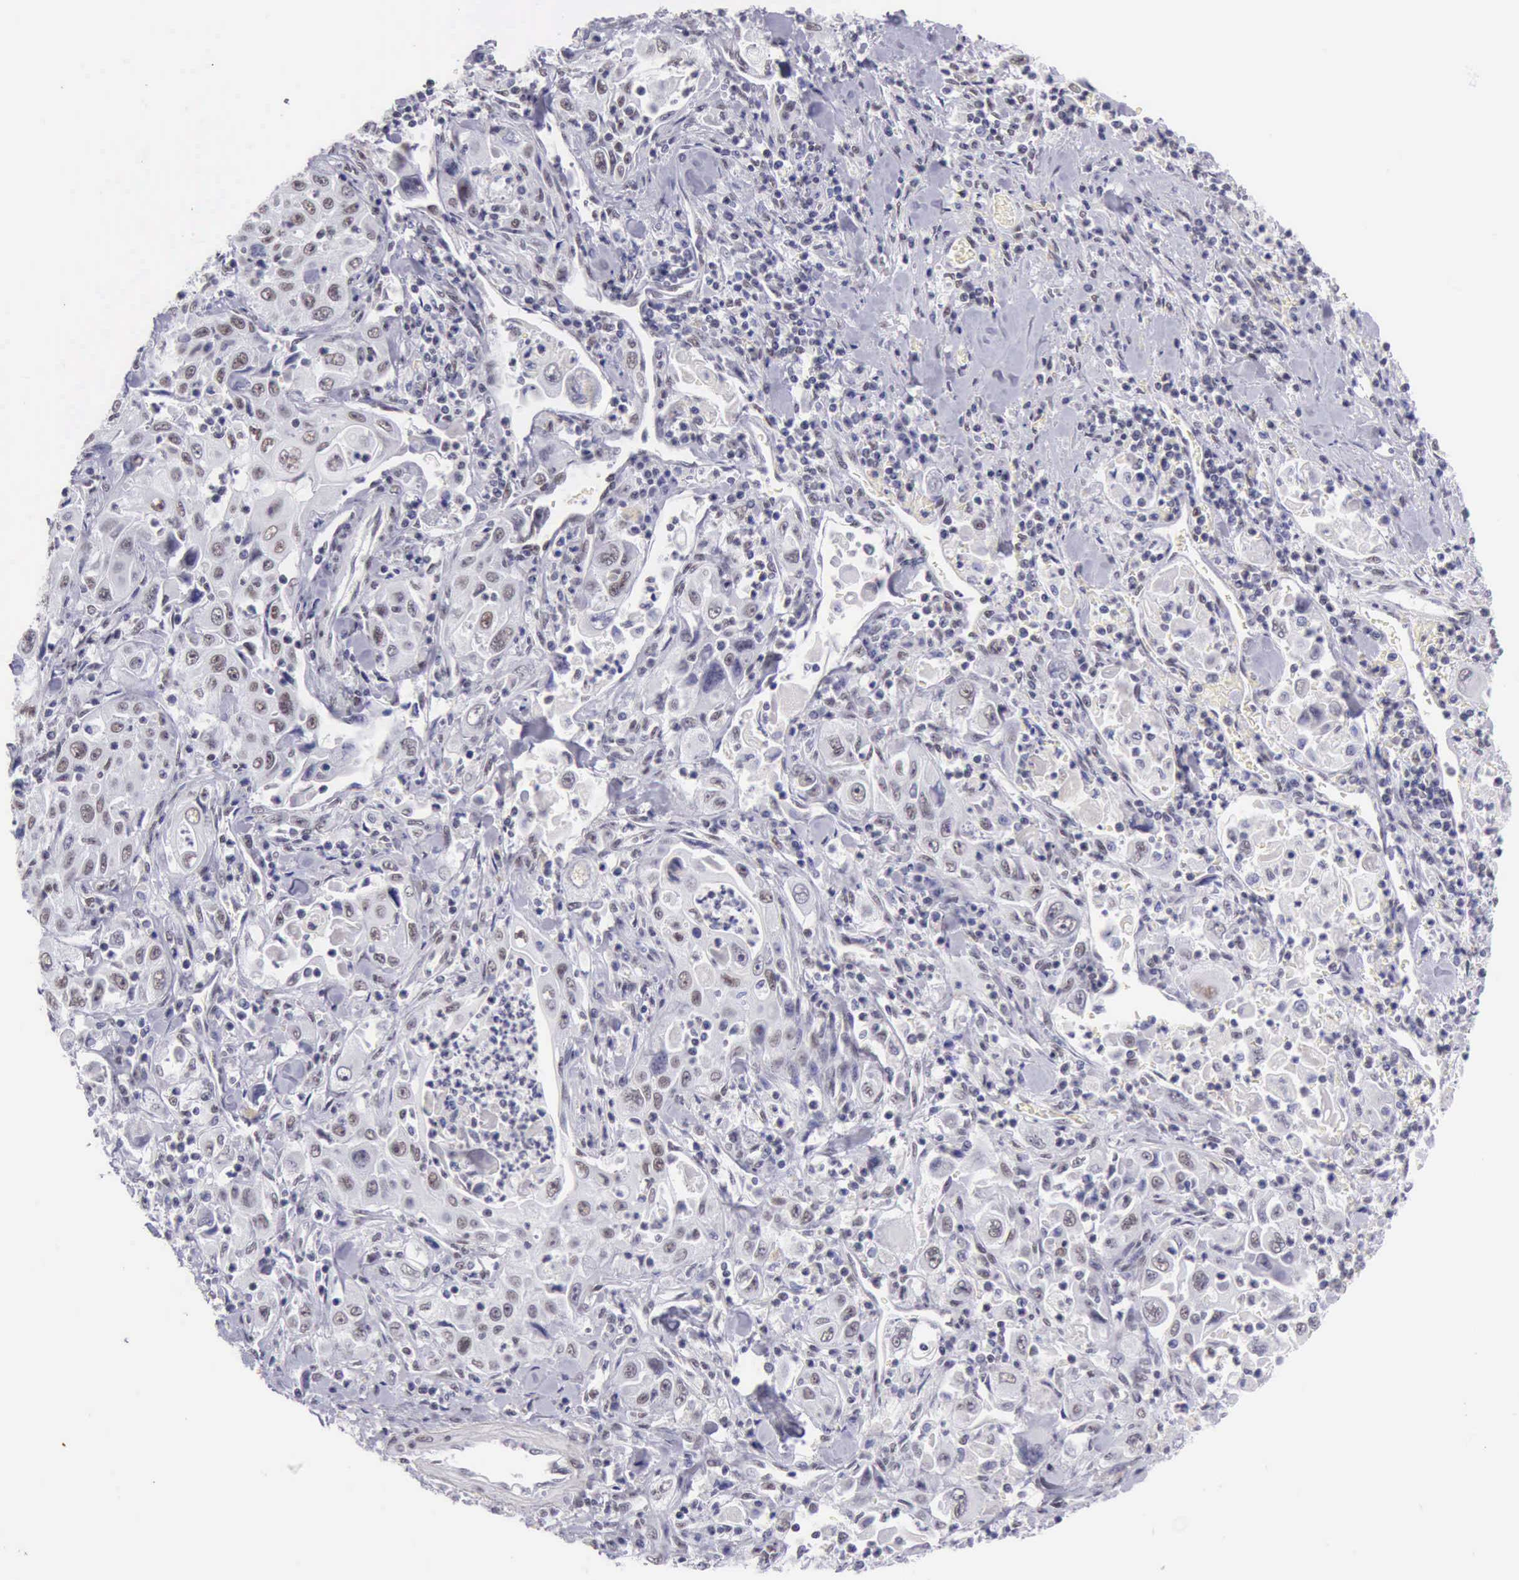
{"staining": {"intensity": "negative", "quantity": "none", "location": "none"}, "tissue": "pancreatic cancer", "cell_type": "Tumor cells", "image_type": "cancer", "snomed": [{"axis": "morphology", "description": "Adenocarcinoma, NOS"}, {"axis": "topography", "description": "Pancreas"}], "caption": "This is an immunohistochemistry (IHC) image of pancreatic adenocarcinoma. There is no staining in tumor cells.", "gene": "EP300", "patient": {"sex": "male", "age": 70}}